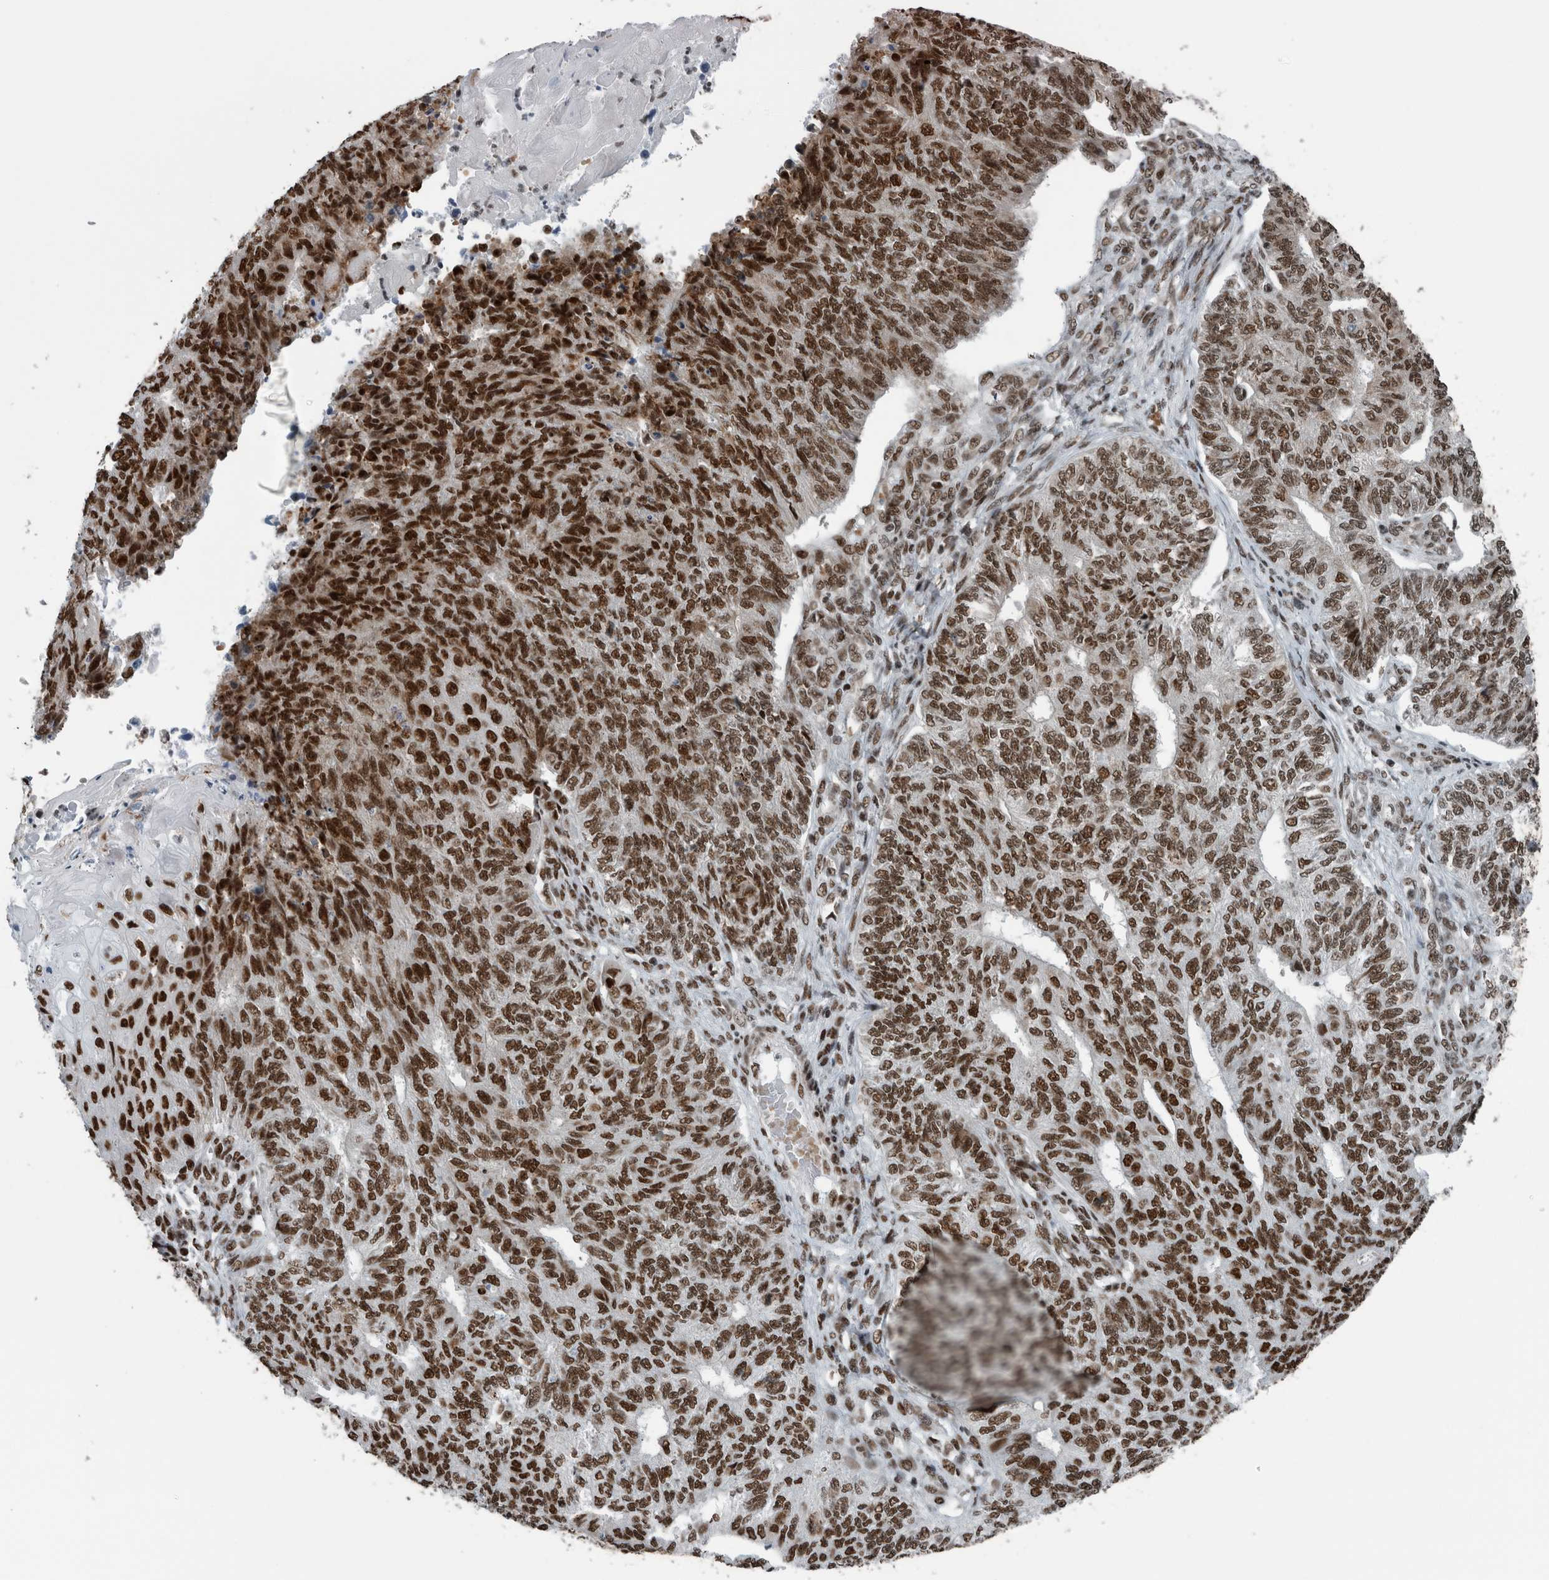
{"staining": {"intensity": "strong", "quantity": ">75%", "location": "nuclear"}, "tissue": "endometrial cancer", "cell_type": "Tumor cells", "image_type": "cancer", "snomed": [{"axis": "morphology", "description": "Adenocarcinoma, NOS"}, {"axis": "topography", "description": "Endometrium"}], "caption": "Protein expression analysis of endometrial cancer (adenocarcinoma) exhibits strong nuclear positivity in approximately >75% of tumor cells.", "gene": "DNMT3A", "patient": {"sex": "female", "age": 32}}